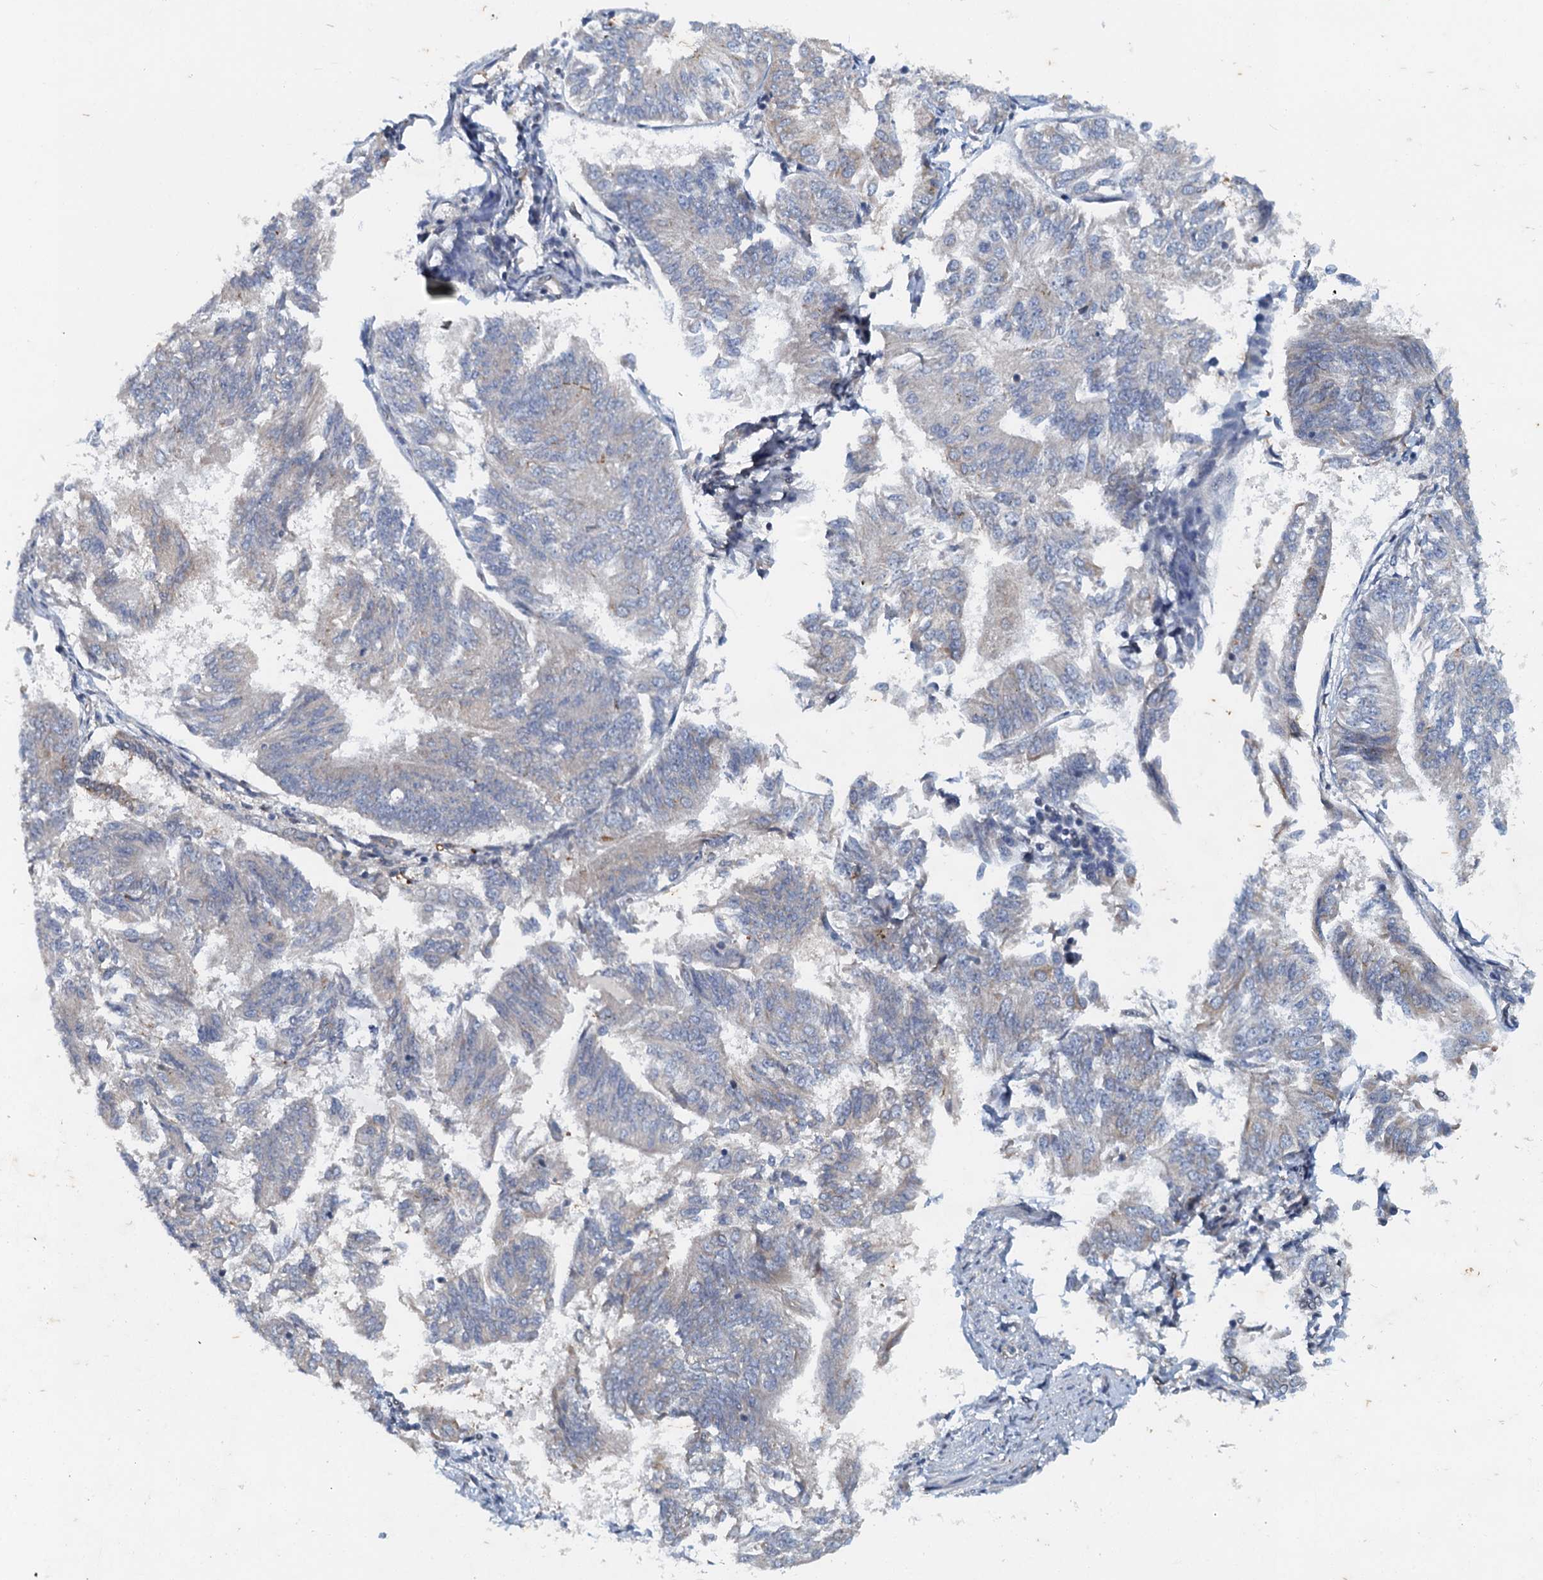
{"staining": {"intensity": "negative", "quantity": "none", "location": "none"}, "tissue": "endometrial cancer", "cell_type": "Tumor cells", "image_type": "cancer", "snomed": [{"axis": "morphology", "description": "Adenocarcinoma, NOS"}, {"axis": "topography", "description": "Endometrium"}], "caption": "This is an IHC micrograph of human endometrial cancer (adenocarcinoma). There is no positivity in tumor cells.", "gene": "NBEA", "patient": {"sex": "female", "age": 58}}